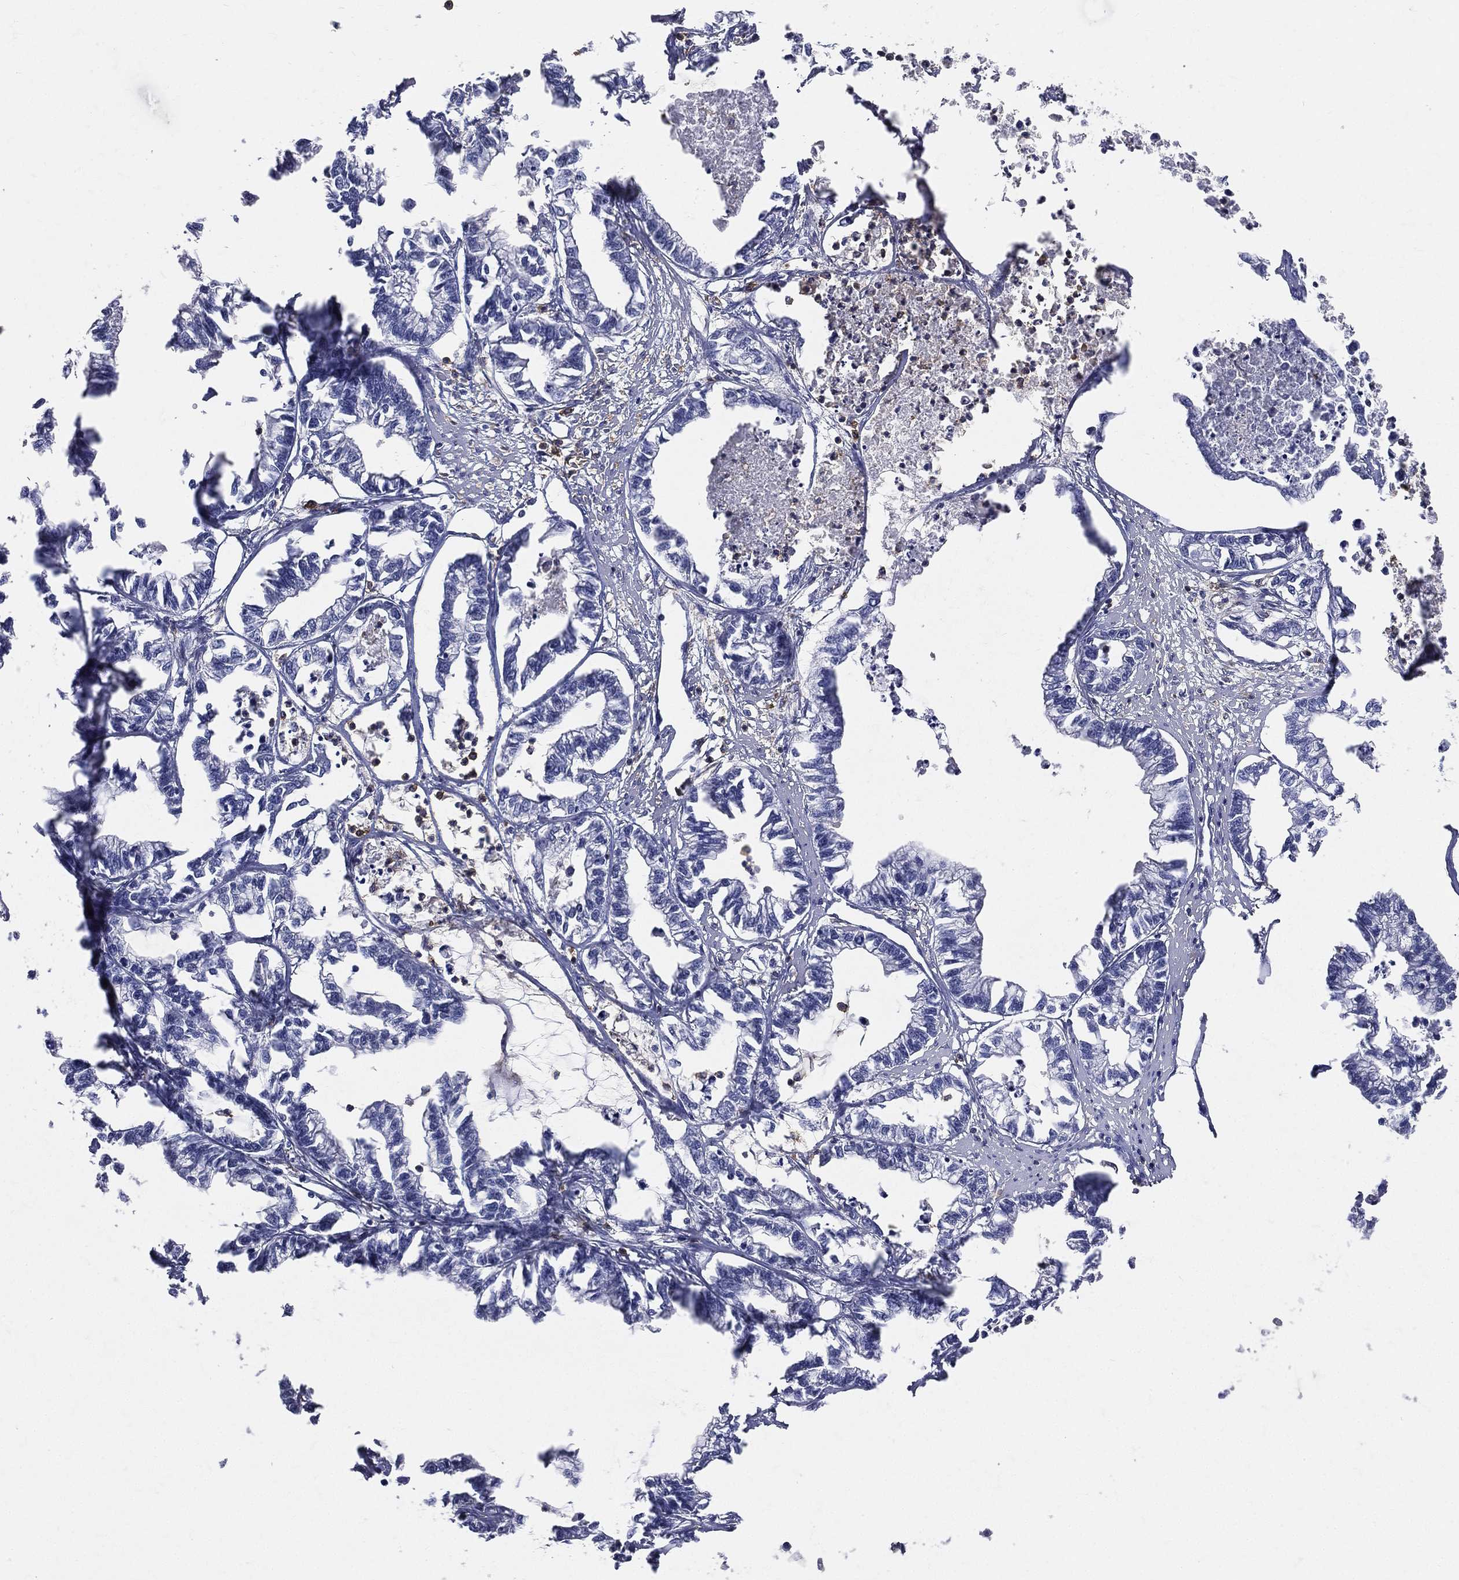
{"staining": {"intensity": "negative", "quantity": "none", "location": "none"}, "tissue": "stomach cancer", "cell_type": "Tumor cells", "image_type": "cancer", "snomed": [{"axis": "morphology", "description": "Adenocarcinoma, NOS"}, {"axis": "topography", "description": "Stomach"}], "caption": "A micrograph of stomach cancer (adenocarcinoma) stained for a protein shows no brown staining in tumor cells.", "gene": "CD33", "patient": {"sex": "male", "age": 83}}